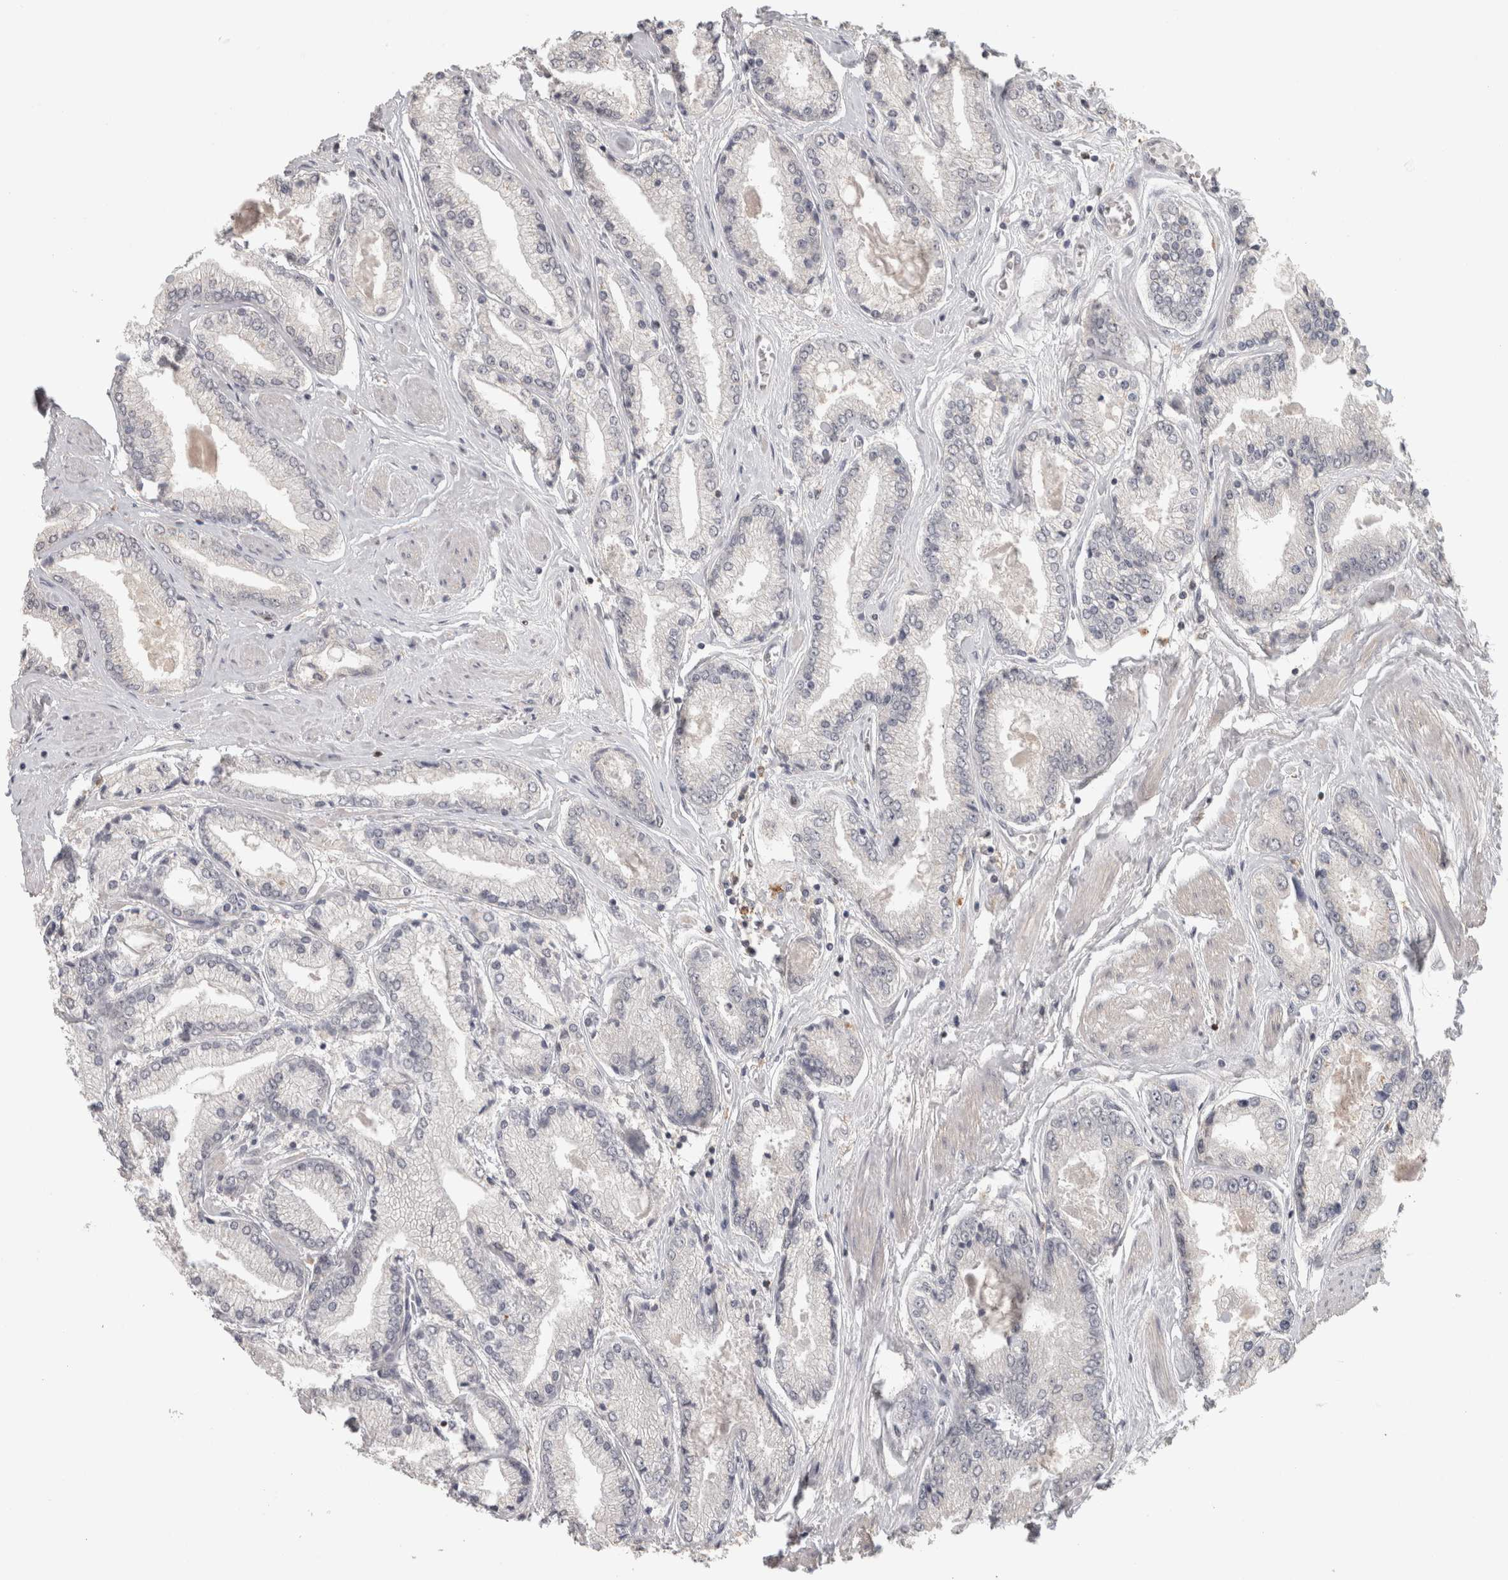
{"staining": {"intensity": "negative", "quantity": "none", "location": "none"}, "tissue": "prostate cancer", "cell_type": "Tumor cells", "image_type": "cancer", "snomed": [{"axis": "morphology", "description": "Adenocarcinoma, High grade"}, {"axis": "topography", "description": "Prostate"}], "caption": "Protein analysis of adenocarcinoma (high-grade) (prostate) displays no significant expression in tumor cells.", "gene": "HAVCR2", "patient": {"sex": "male", "age": 59}}